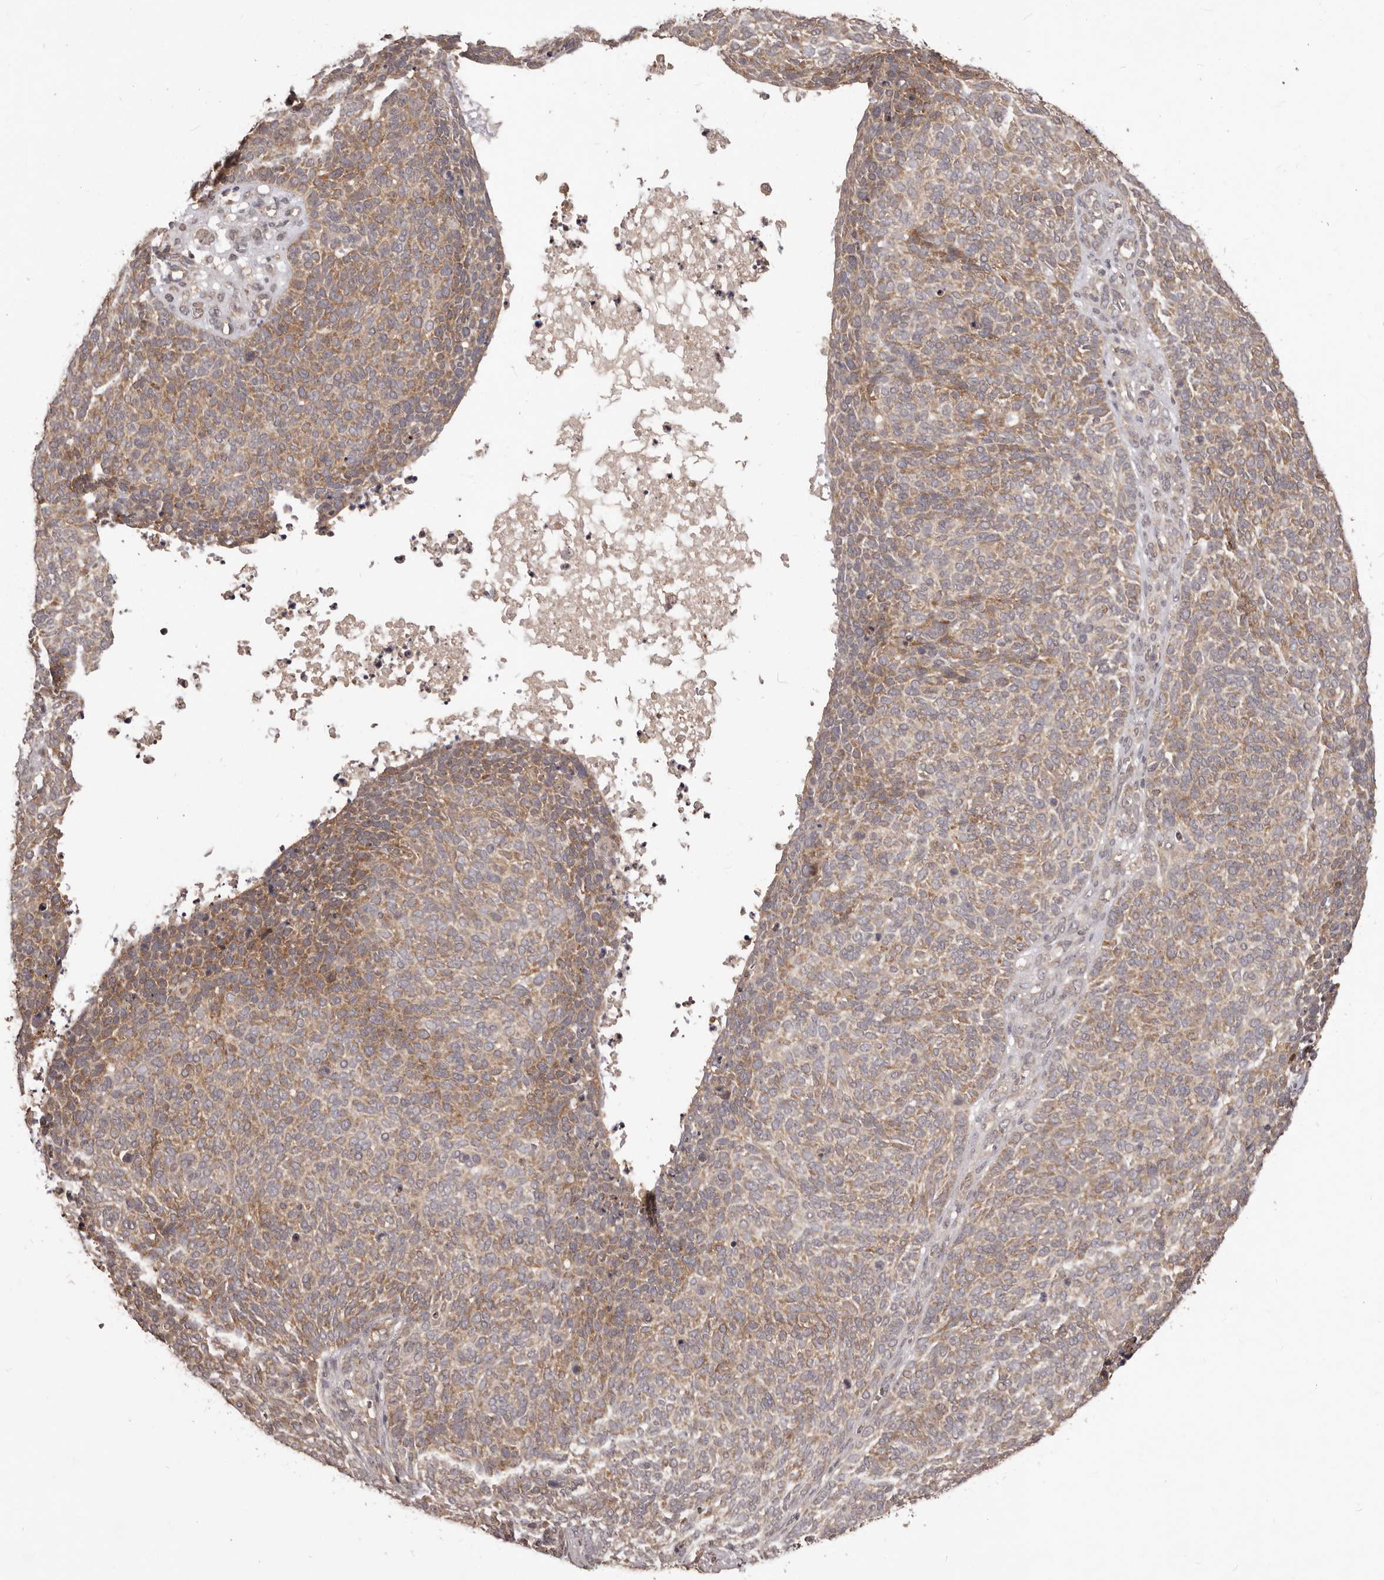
{"staining": {"intensity": "moderate", "quantity": ">75%", "location": "cytoplasmic/membranous"}, "tissue": "skin cancer", "cell_type": "Tumor cells", "image_type": "cancer", "snomed": [{"axis": "morphology", "description": "Squamous cell carcinoma, NOS"}, {"axis": "topography", "description": "Skin"}], "caption": "DAB immunohistochemical staining of squamous cell carcinoma (skin) displays moderate cytoplasmic/membranous protein expression in approximately >75% of tumor cells.", "gene": "MTO1", "patient": {"sex": "female", "age": 90}}